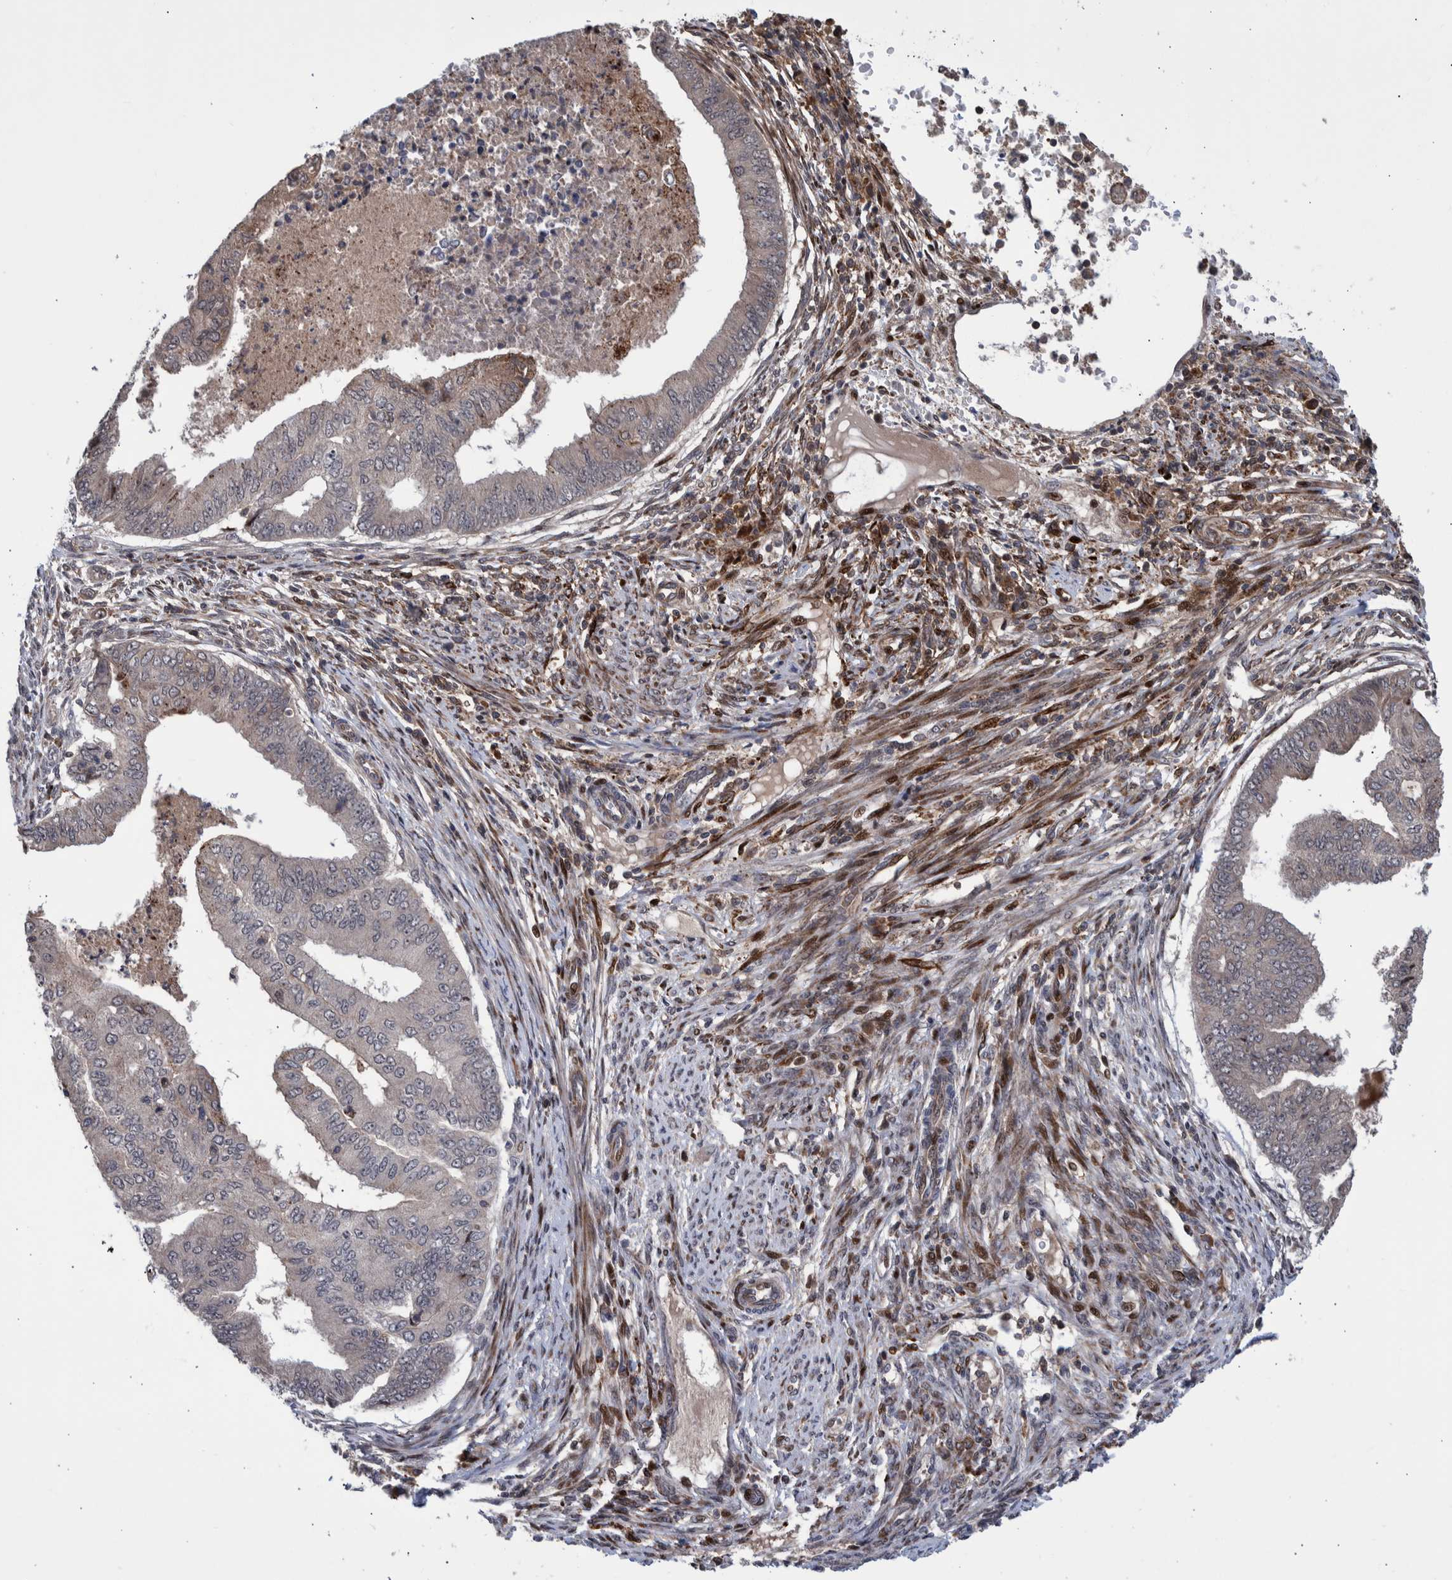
{"staining": {"intensity": "negative", "quantity": "none", "location": "none"}, "tissue": "endometrial cancer", "cell_type": "Tumor cells", "image_type": "cancer", "snomed": [{"axis": "morphology", "description": "Polyp, NOS"}, {"axis": "morphology", "description": "Adenocarcinoma, NOS"}, {"axis": "morphology", "description": "Adenoma, NOS"}, {"axis": "topography", "description": "Endometrium"}], "caption": "Tumor cells are negative for protein expression in human endometrial cancer (adenocarcinoma). (DAB (3,3'-diaminobenzidine) immunohistochemistry (IHC), high magnification).", "gene": "SHISA6", "patient": {"sex": "female", "age": 79}}